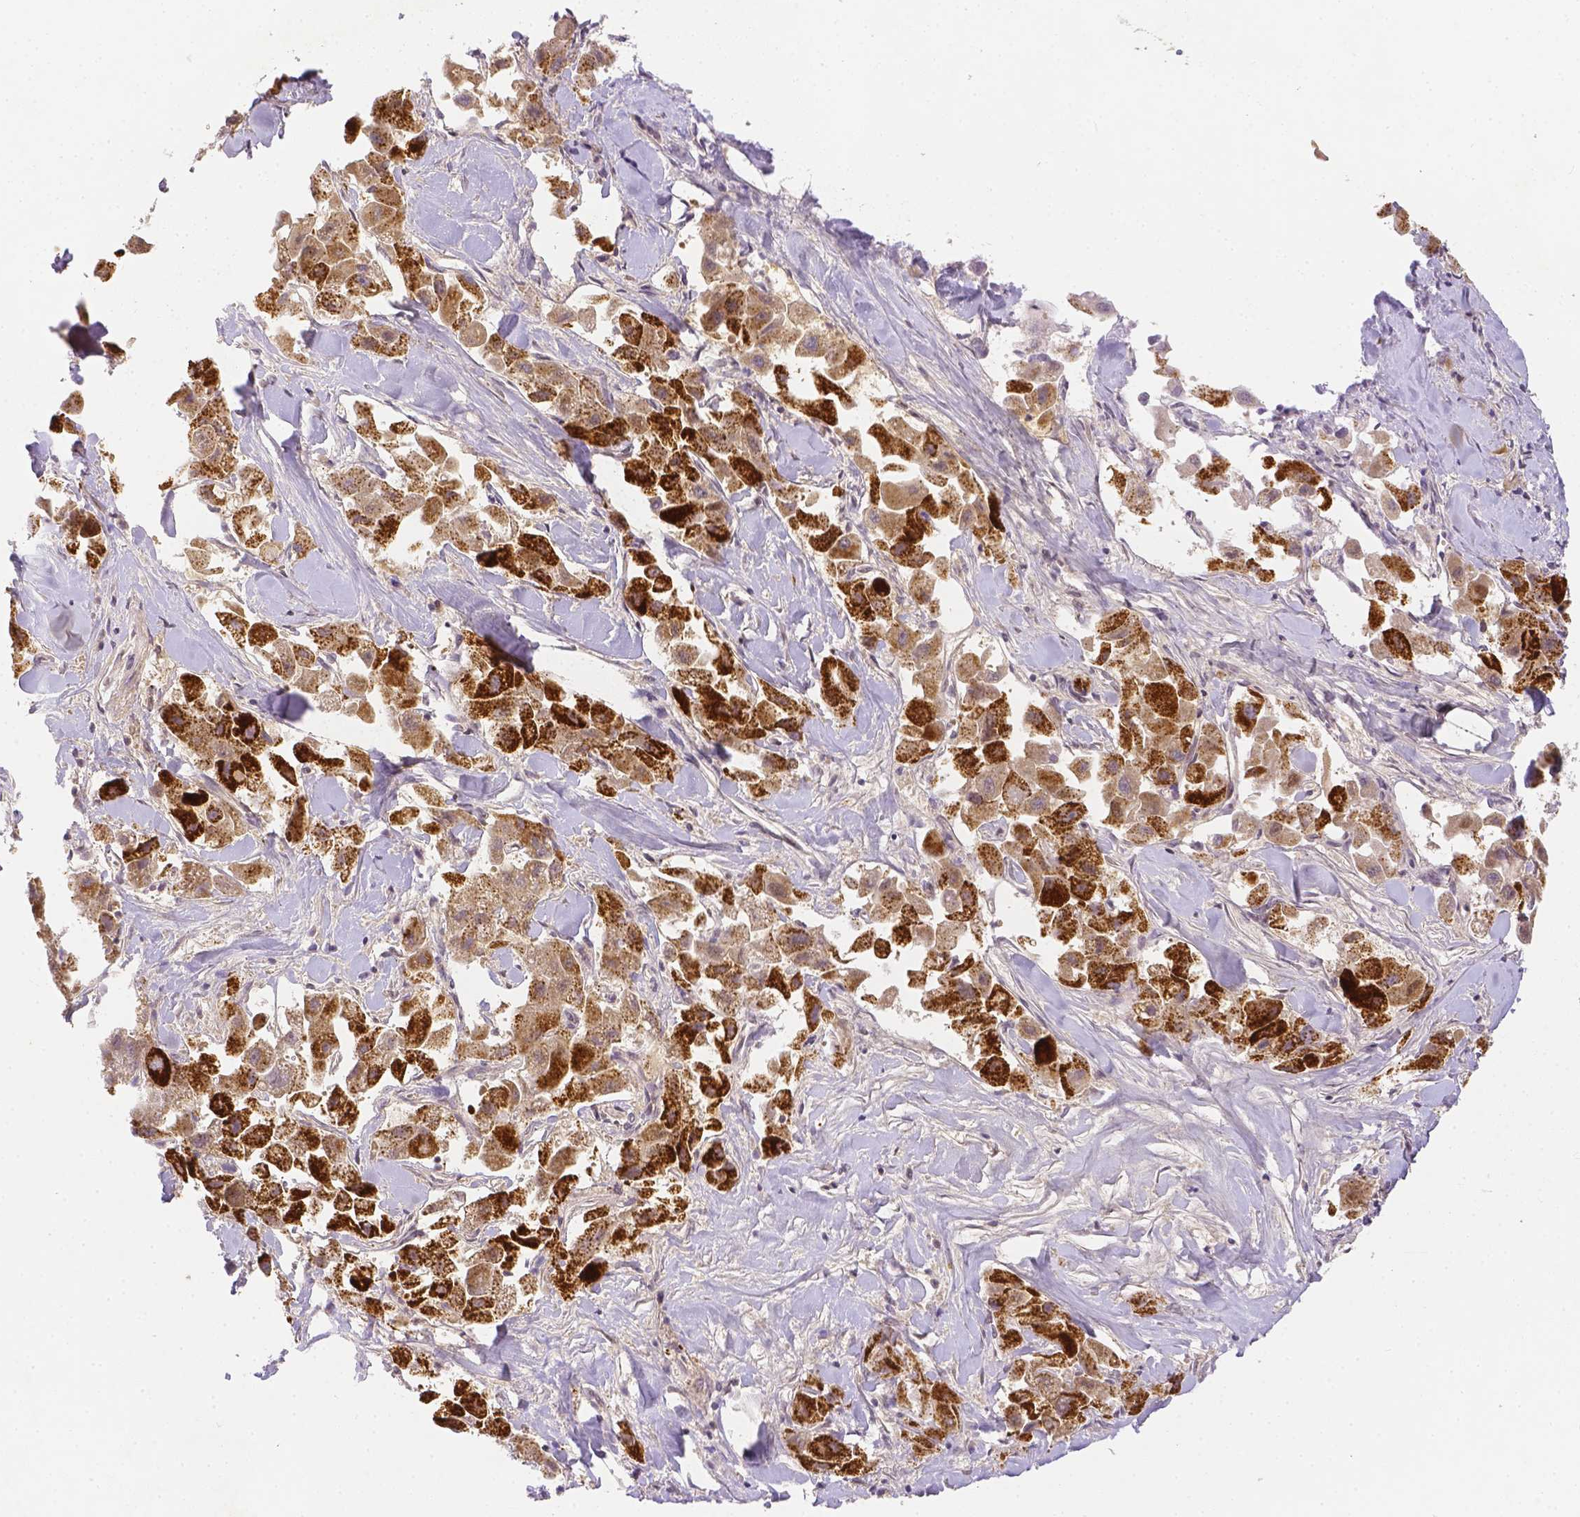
{"staining": {"intensity": "strong", "quantity": "25%-75%", "location": "cytoplasmic/membranous"}, "tissue": "liver cancer", "cell_type": "Tumor cells", "image_type": "cancer", "snomed": [{"axis": "morphology", "description": "Carcinoma, Hepatocellular, NOS"}, {"axis": "topography", "description": "Liver"}], "caption": "A high amount of strong cytoplasmic/membranous expression is identified in approximately 25%-75% of tumor cells in liver cancer (hepatocellular carcinoma) tissue.", "gene": "ZNF280B", "patient": {"sex": "male", "age": 24}}